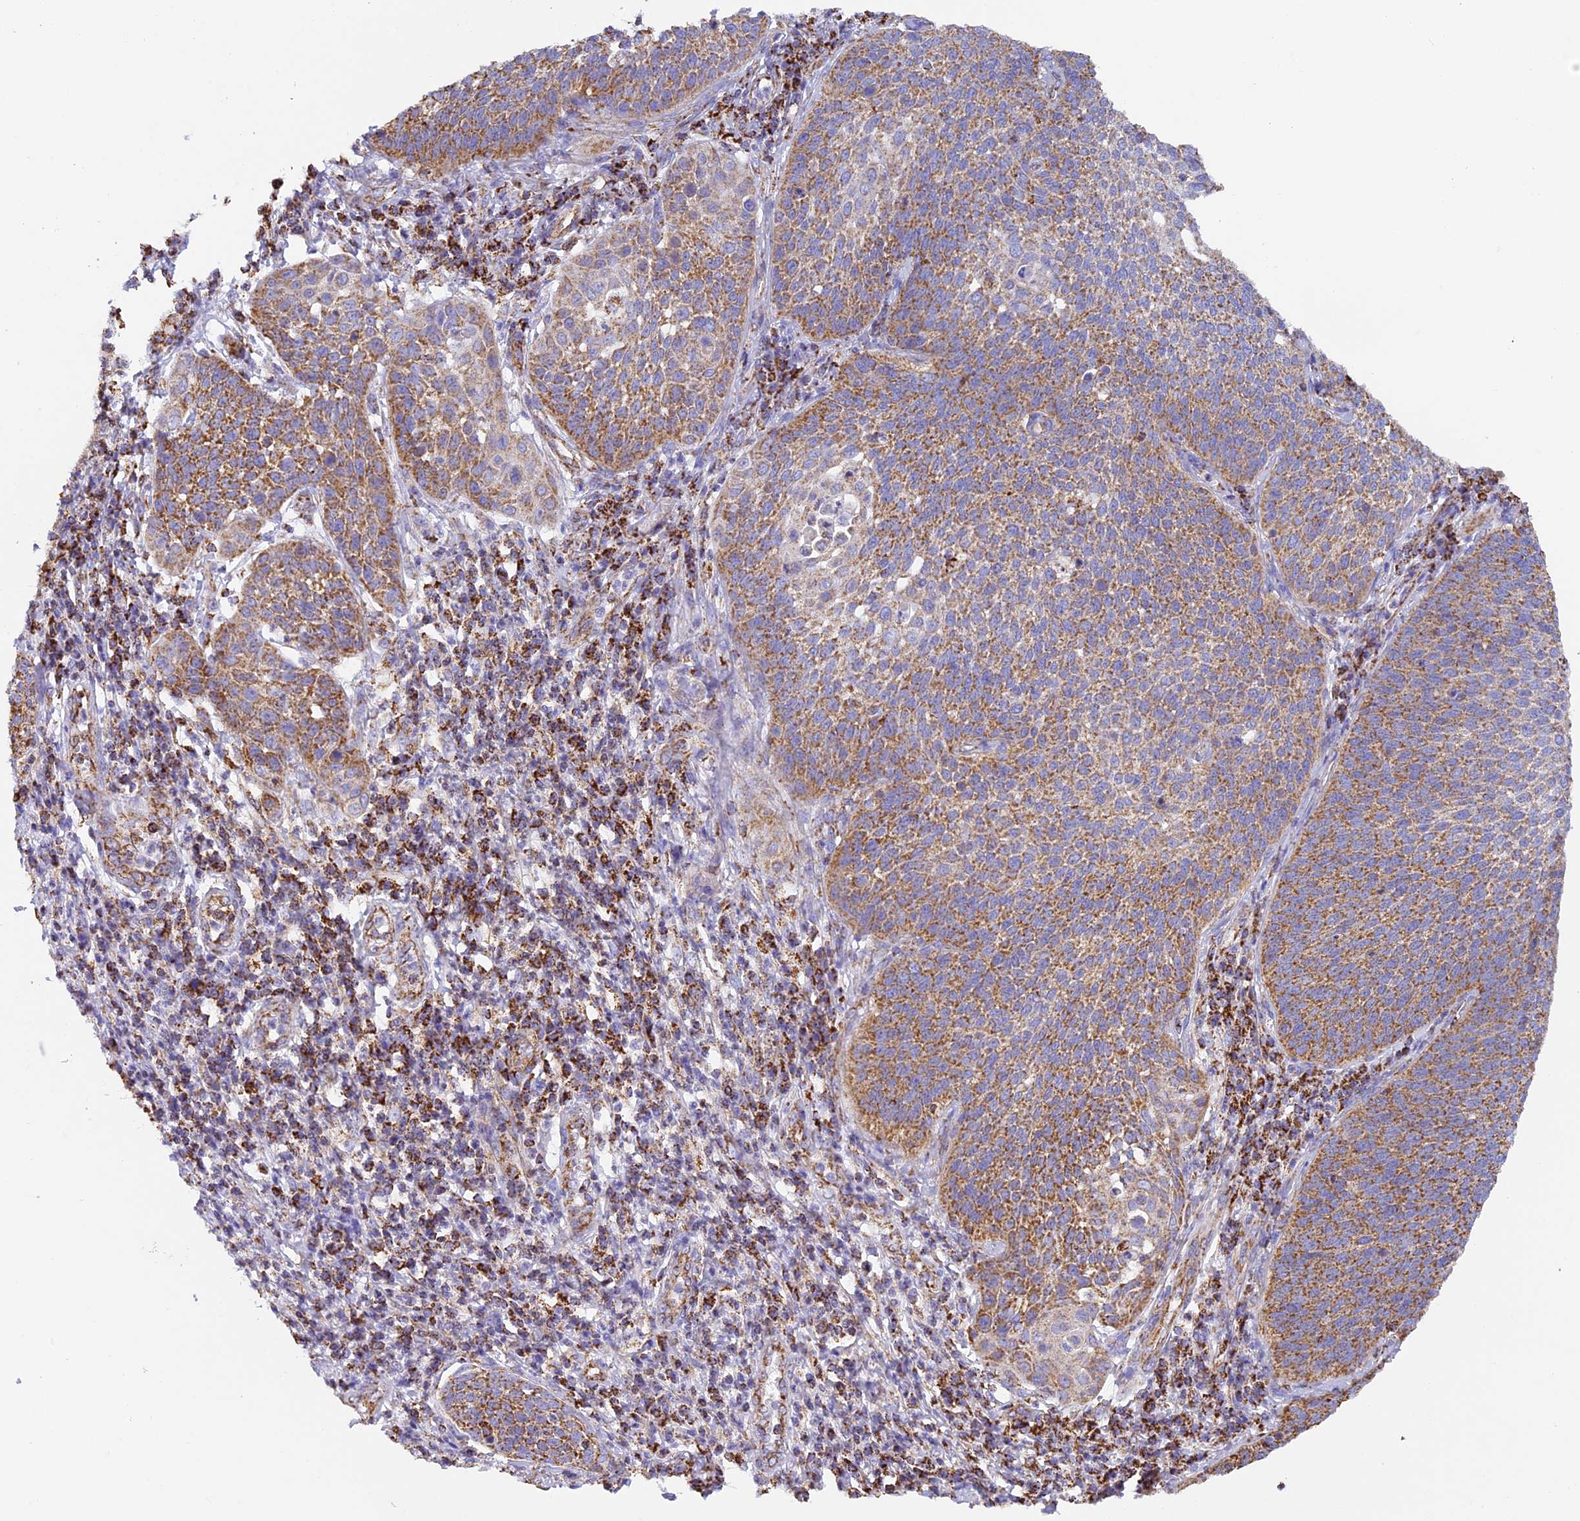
{"staining": {"intensity": "moderate", "quantity": ">75%", "location": "cytoplasmic/membranous"}, "tissue": "cervical cancer", "cell_type": "Tumor cells", "image_type": "cancer", "snomed": [{"axis": "morphology", "description": "Squamous cell carcinoma, NOS"}, {"axis": "topography", "description": "Cervix"}], "caption": "The immunohistochemical stain shows moderate cytoplasmic/membranous positivity in tumor cells of cervical cancer (squamous cell carcinoma) tissue.", "gene": "STK17A", "patient": {"sex": "female", "age": 34}}